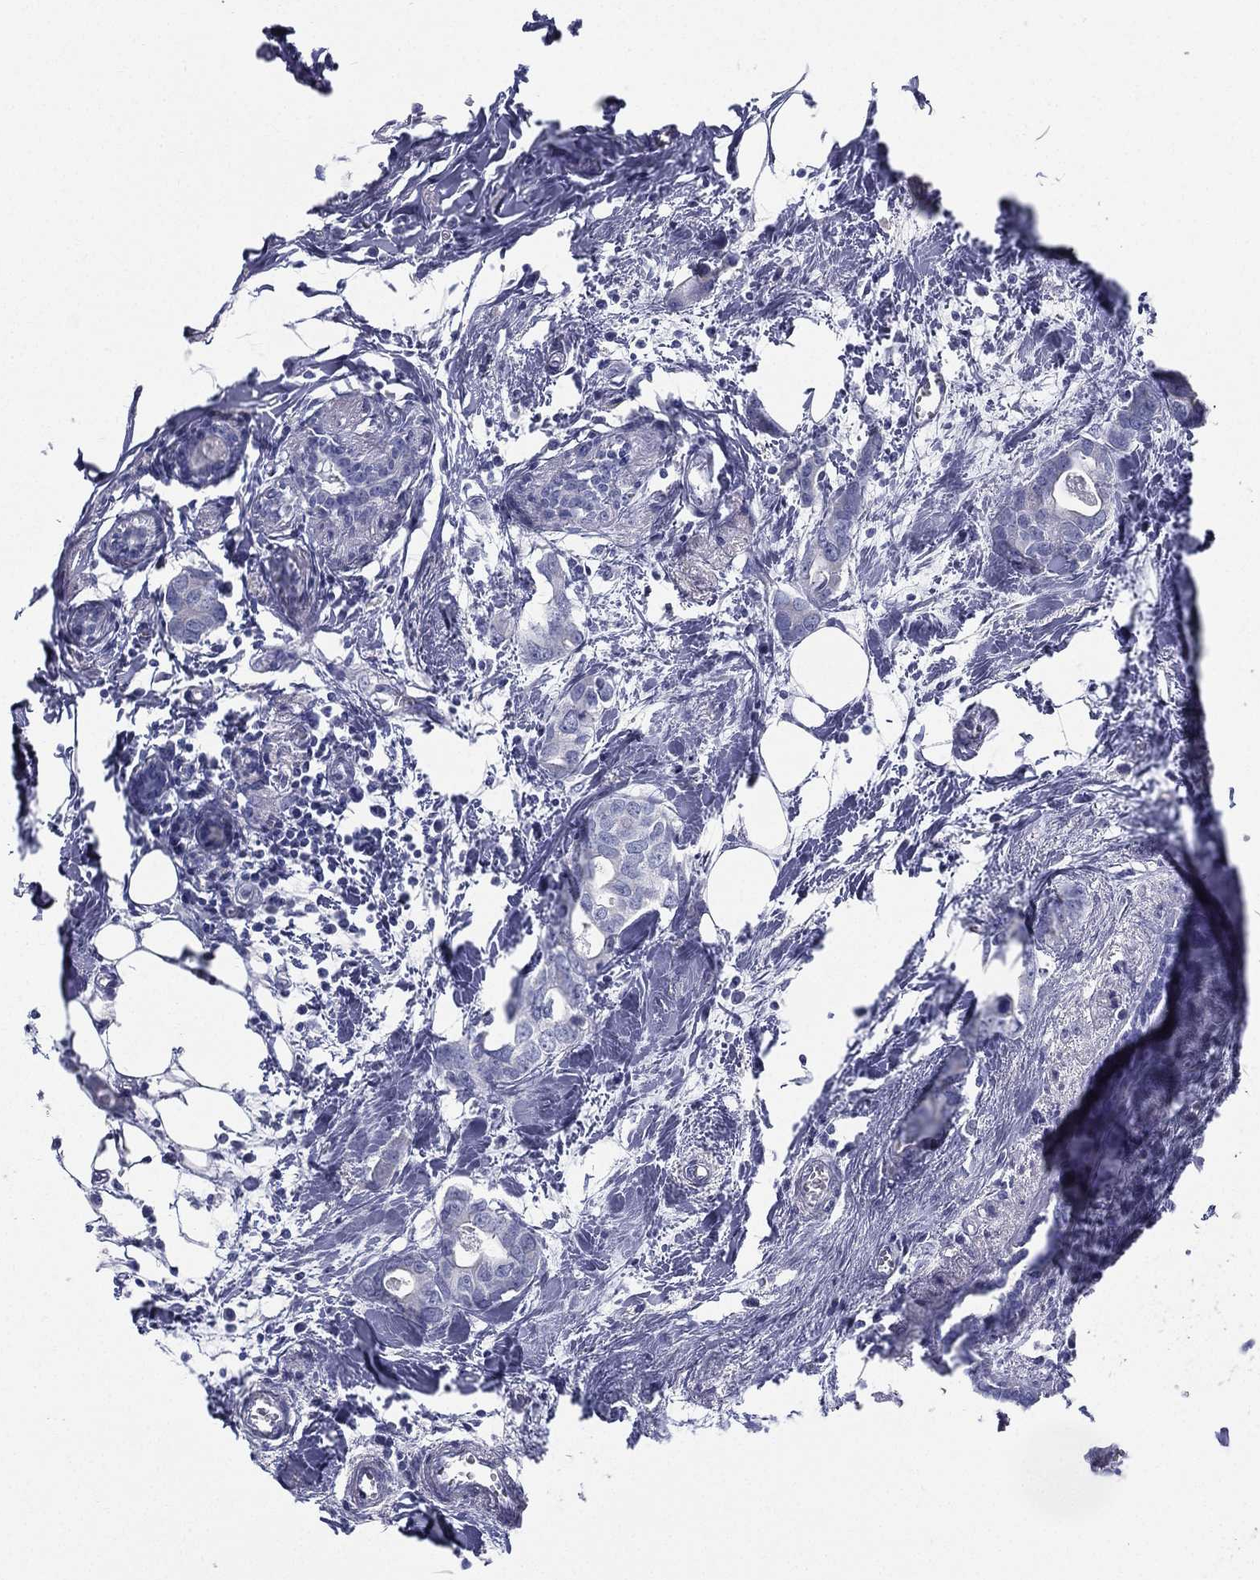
{"staining": {"intensity": "negative", "quantity": "none", "location": "none"}, "tissue": "breast cancer", "cell_type": "Tumor cells", "image_type": "cancer", "snomed": [{"axis": "morphology", "description": "Duct carcinoma"}, {"axis": "topography", "description": "Breast"}], "caption": "Tumor cells show no significant protein positivity in invasive ductal carcinoma (breast).", "gene": "RSPH4A", "patient": {"sex": "female", "age": 83}}